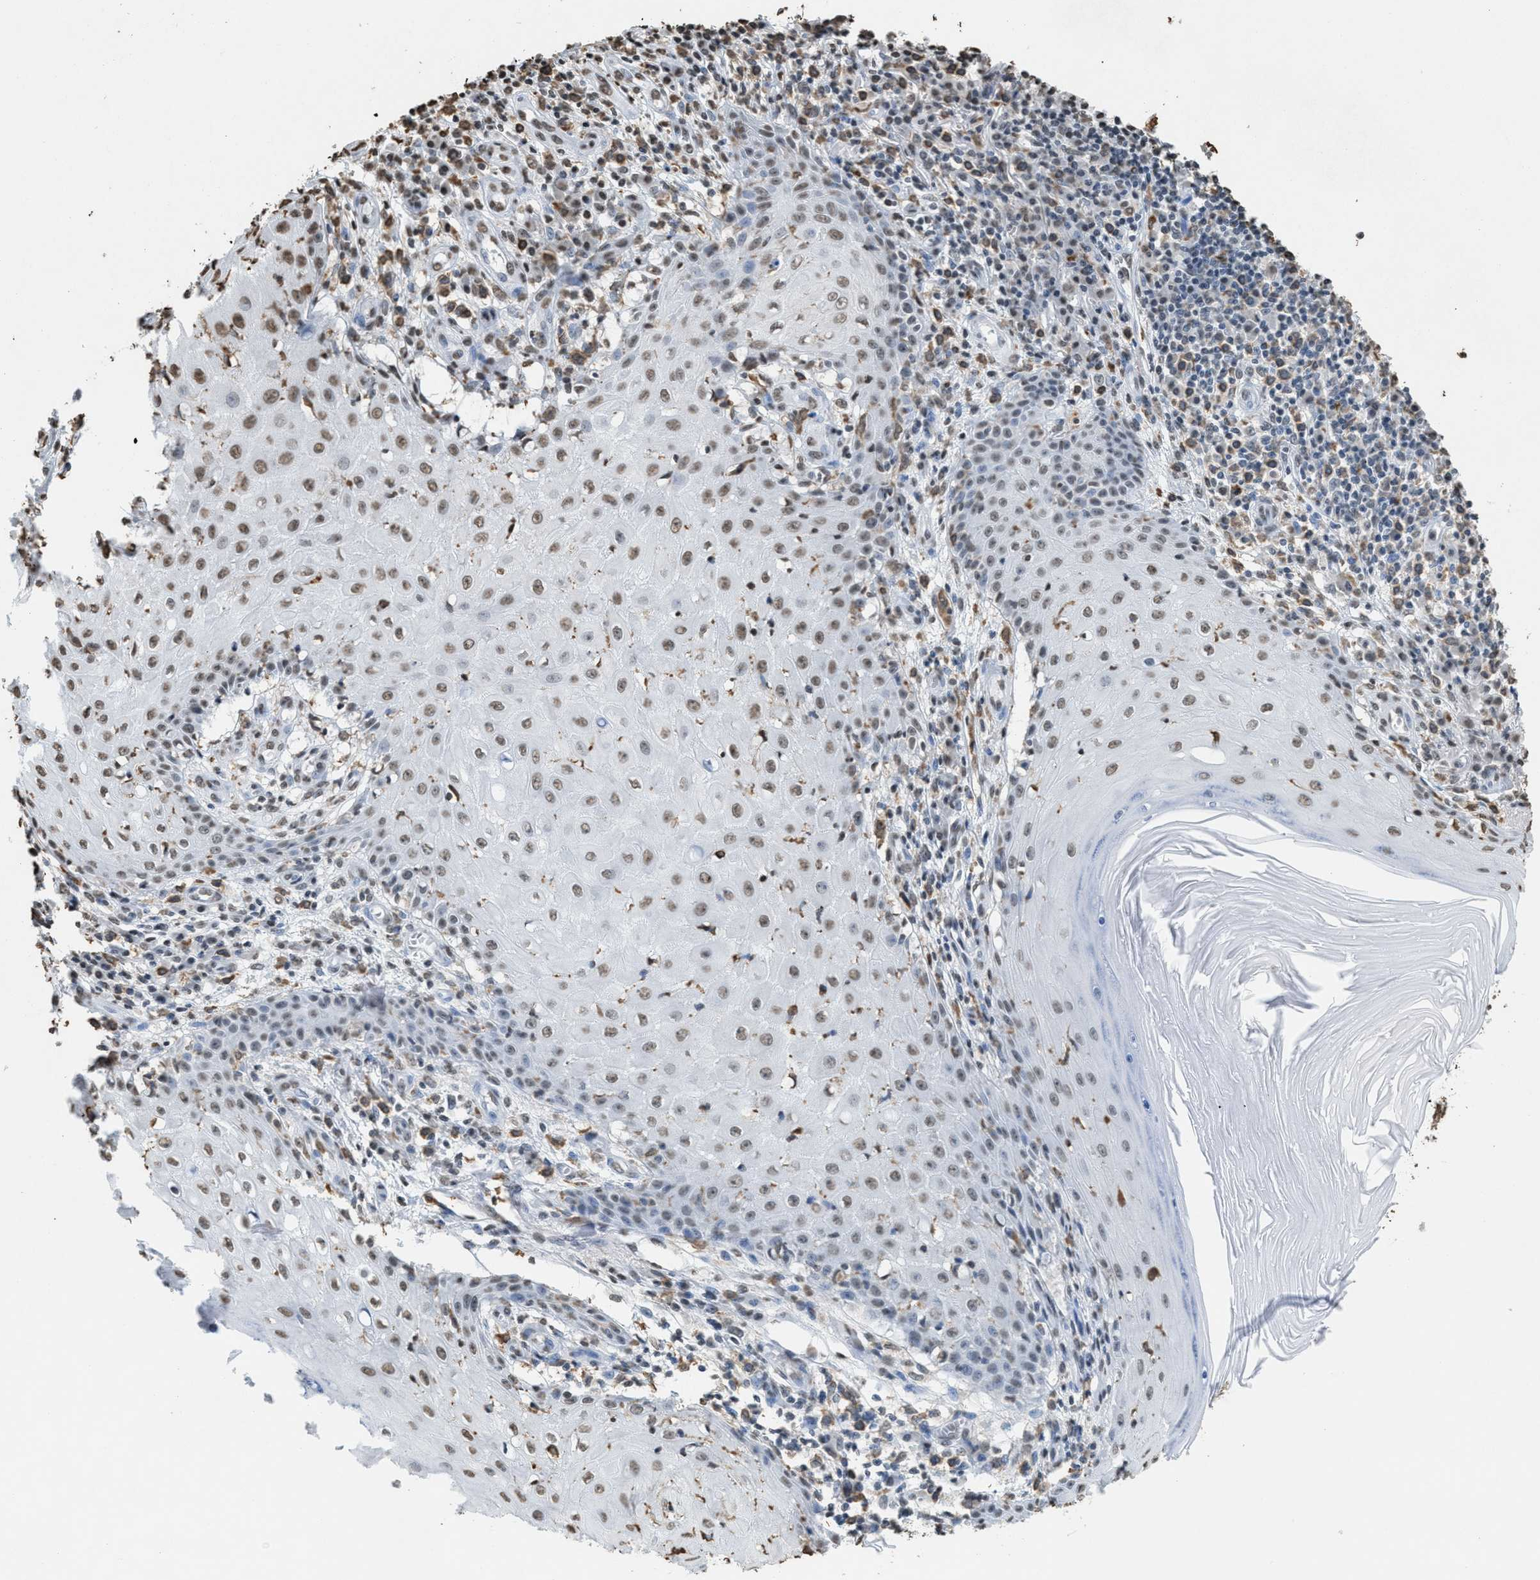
{"staining": {"intensity": "weak", "quantity": ">75%", "location": "nuclear"}, "tissue": "skin cancer", "cell_type": "Tumor cells", "image_type": "cancer", "snomed": [{"axis": "morphology", "description": "Squamous cell carcinoma, NOS"}, {"axis": "topography", "description": "Skin"}], "caption": "Immunohistochemical staining of human skin cancer shows low levels of weak nuclear expression in about >75% of tumor cells.", "gene": "NUP88", "patient": {"sex": "female", "age": 73}}